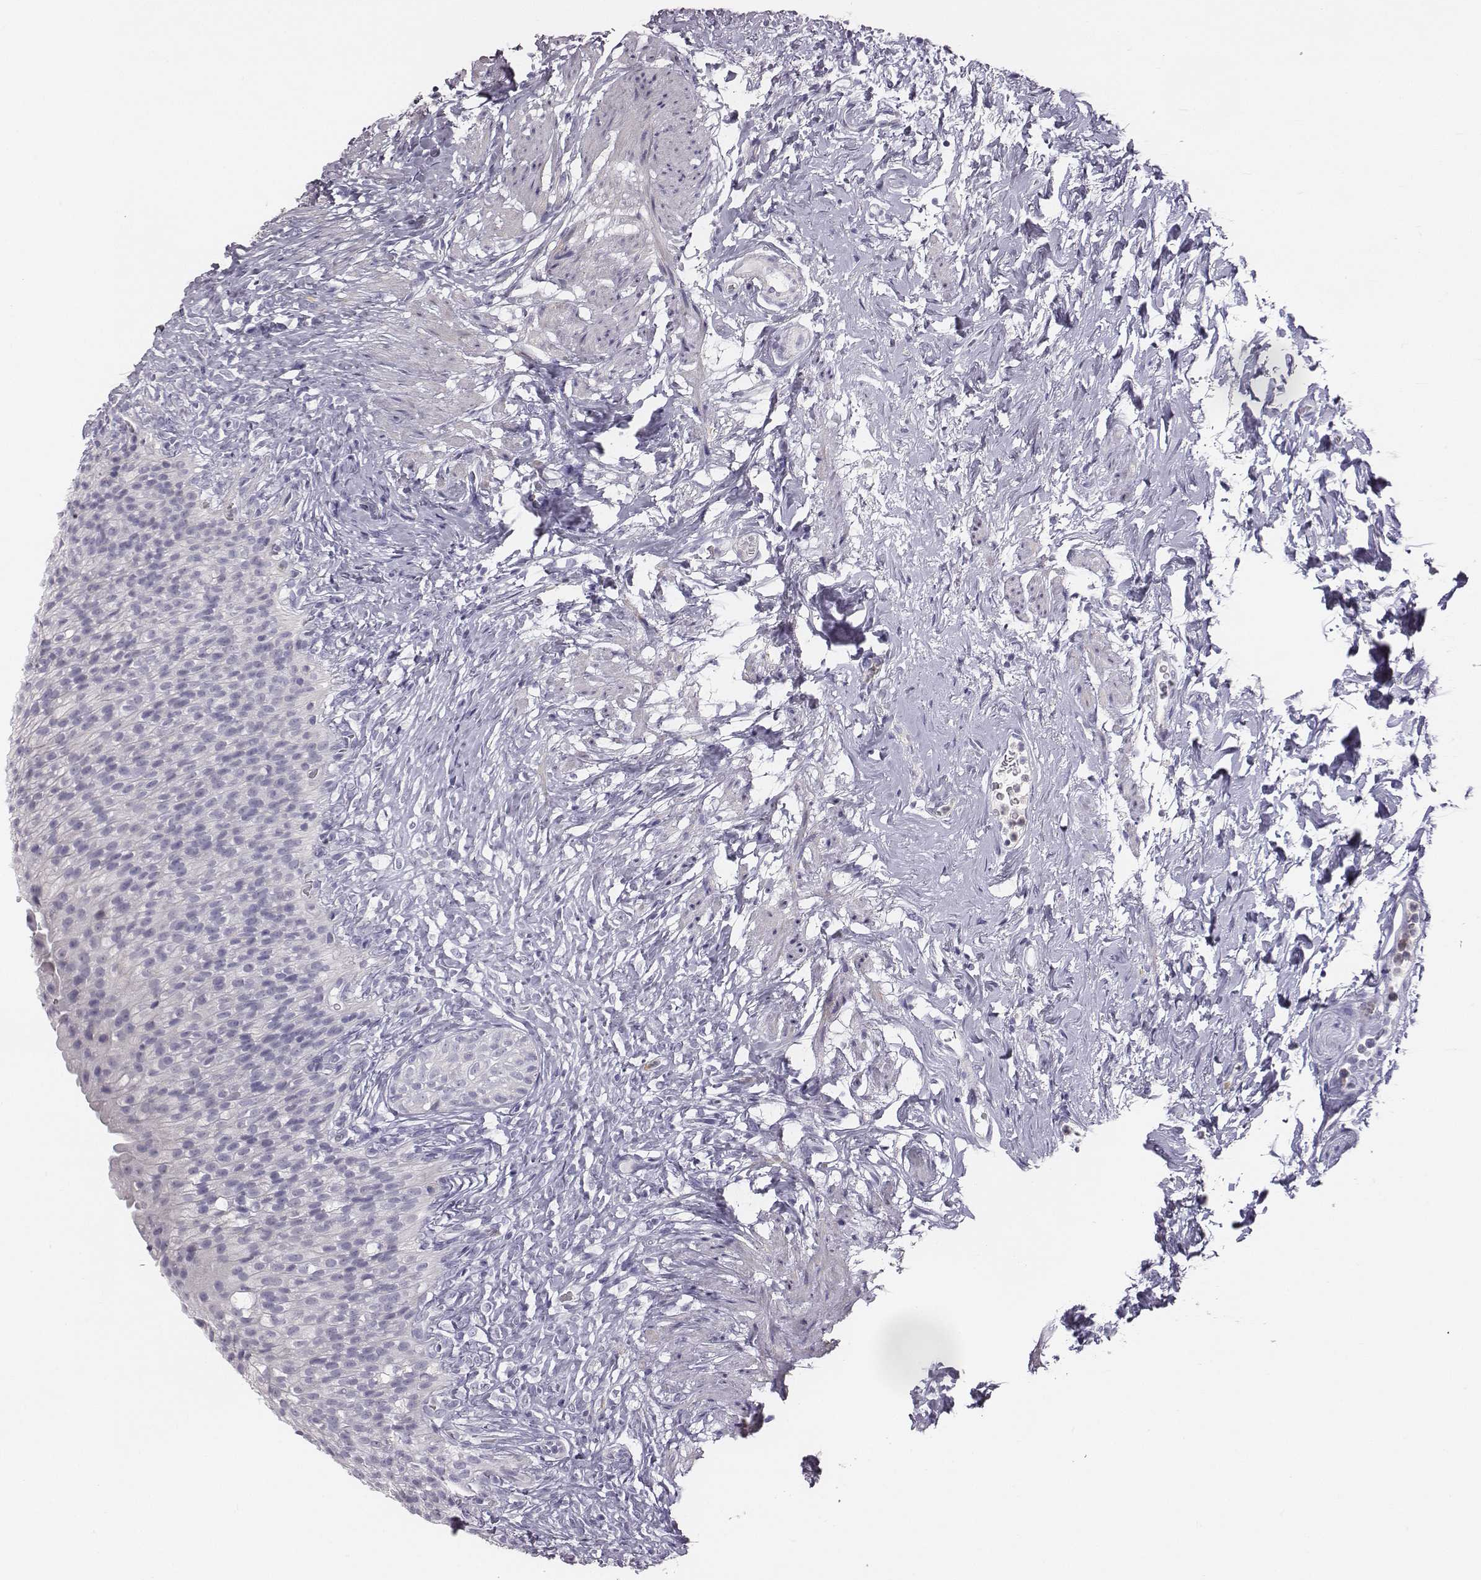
{"staining": {"intensity": "negative", "quantity": "none", "location": "none"}, "tissue": "urinary bladder", "cell_type": "Urothelial cells", "image_type": "normal", "snomed": [{"axis": "morphology", "description": "Normal tissue, NOS"}, {"axis": "topography", "description": "Urinary bladder"}], "caption": "Immunohistochemistry photomicrograph of normal urinary bladder stained for a protein (brown), which reveals no expression in urothelial cells. (DAB immunohistochemistry visualized using brightfield microscopy, high magnification).", "gene": "ADAM7", "patient": {"sex": "male", "age": 76}}